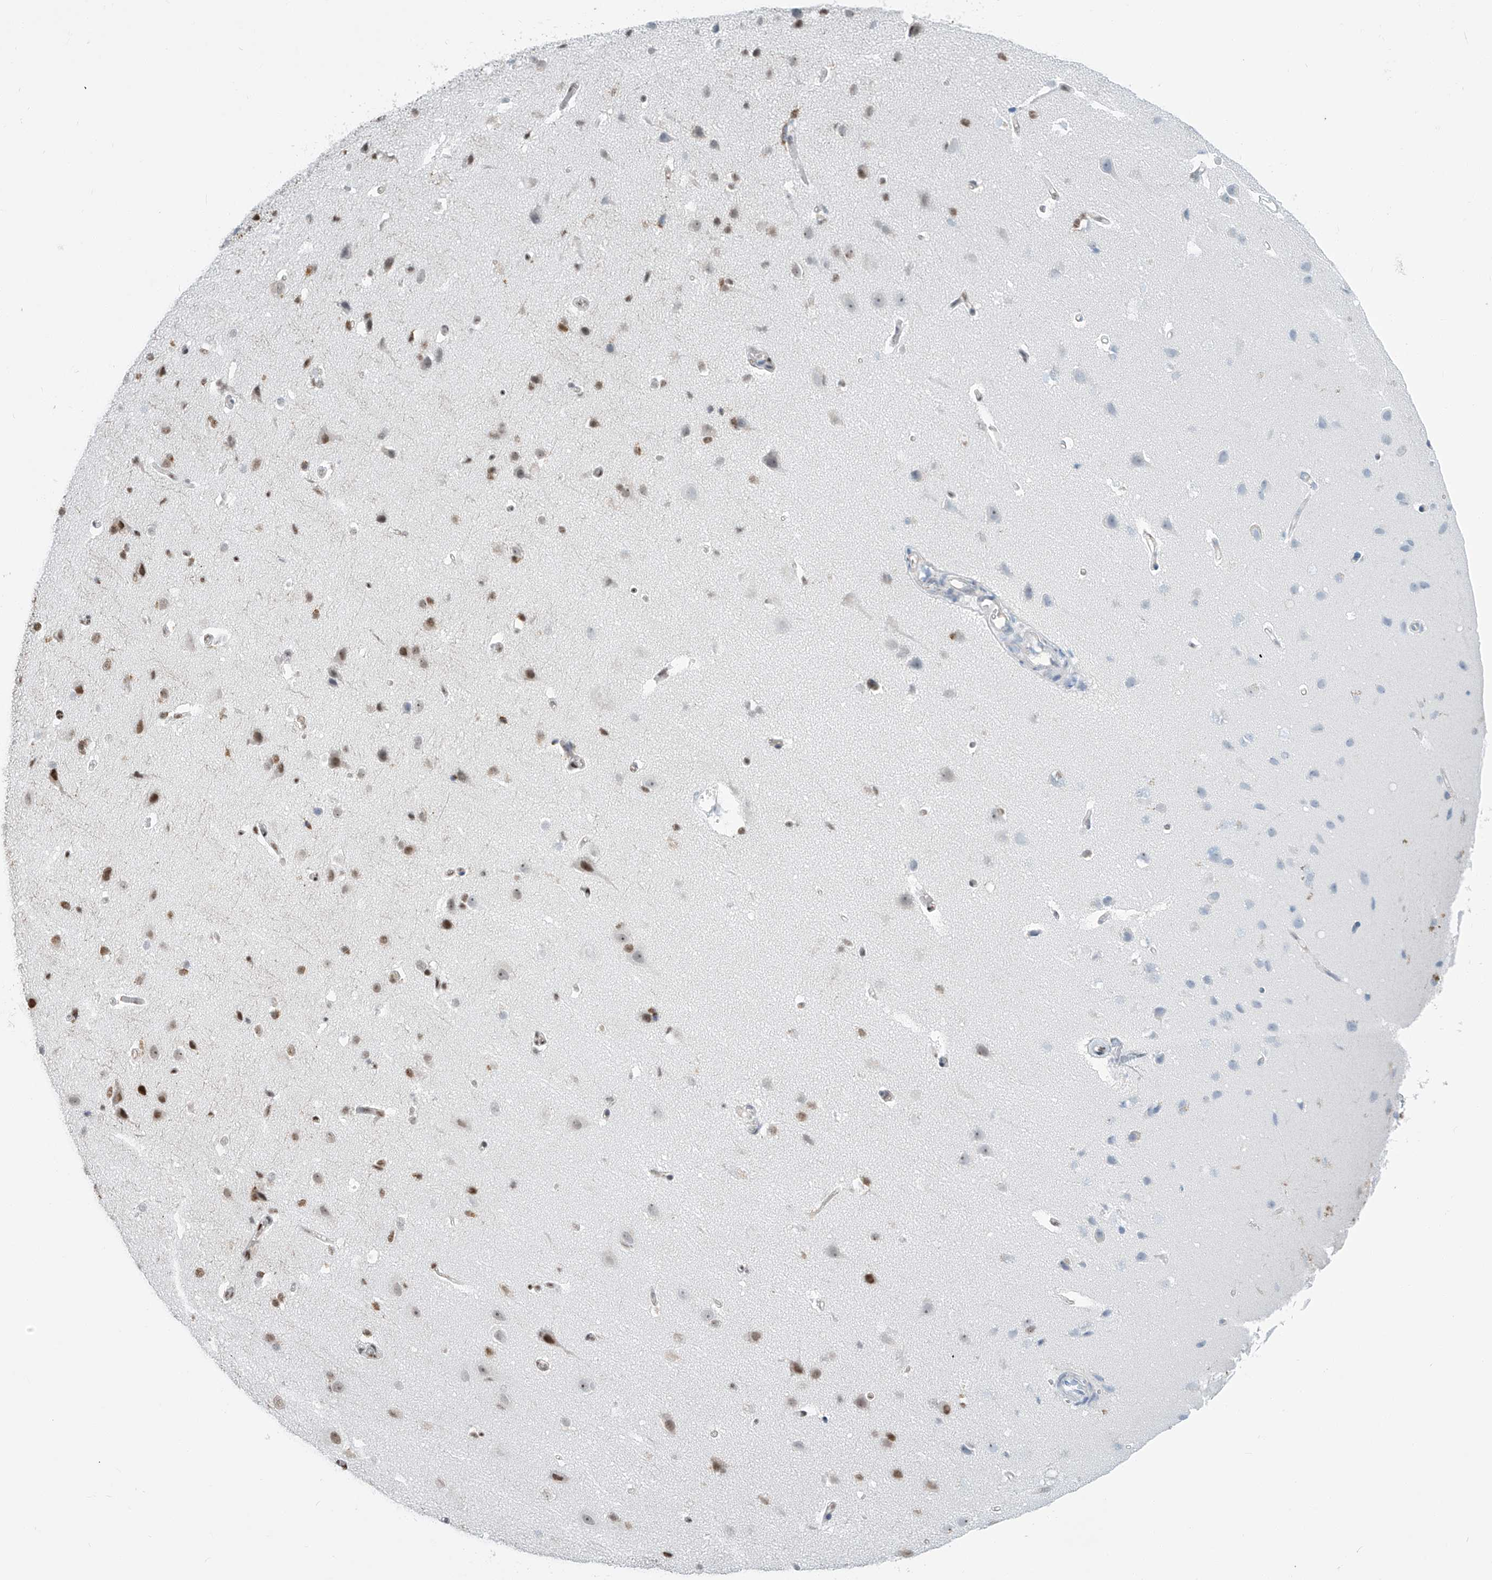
{"staining": {"intensity": "weak", "quantity": ">75%", "location": "nuclear"}, "tissue": "cerebral cortex", "cell_type": "Endothelial cells", "image_type": "normal", "snomed": [{"axis": "morphology", "description": "Normal tissue, NOS"}, {"axis": "topography", "description": "Cerebral cortex"}], "caption": "The micrograph demonstrates a brown stain indicating the presence of a protein in the nuclear of endothelial cells in cerebral cortex.", "gene": "ENSG00000257390", "patient": {"sex": "male", "age": 34}}